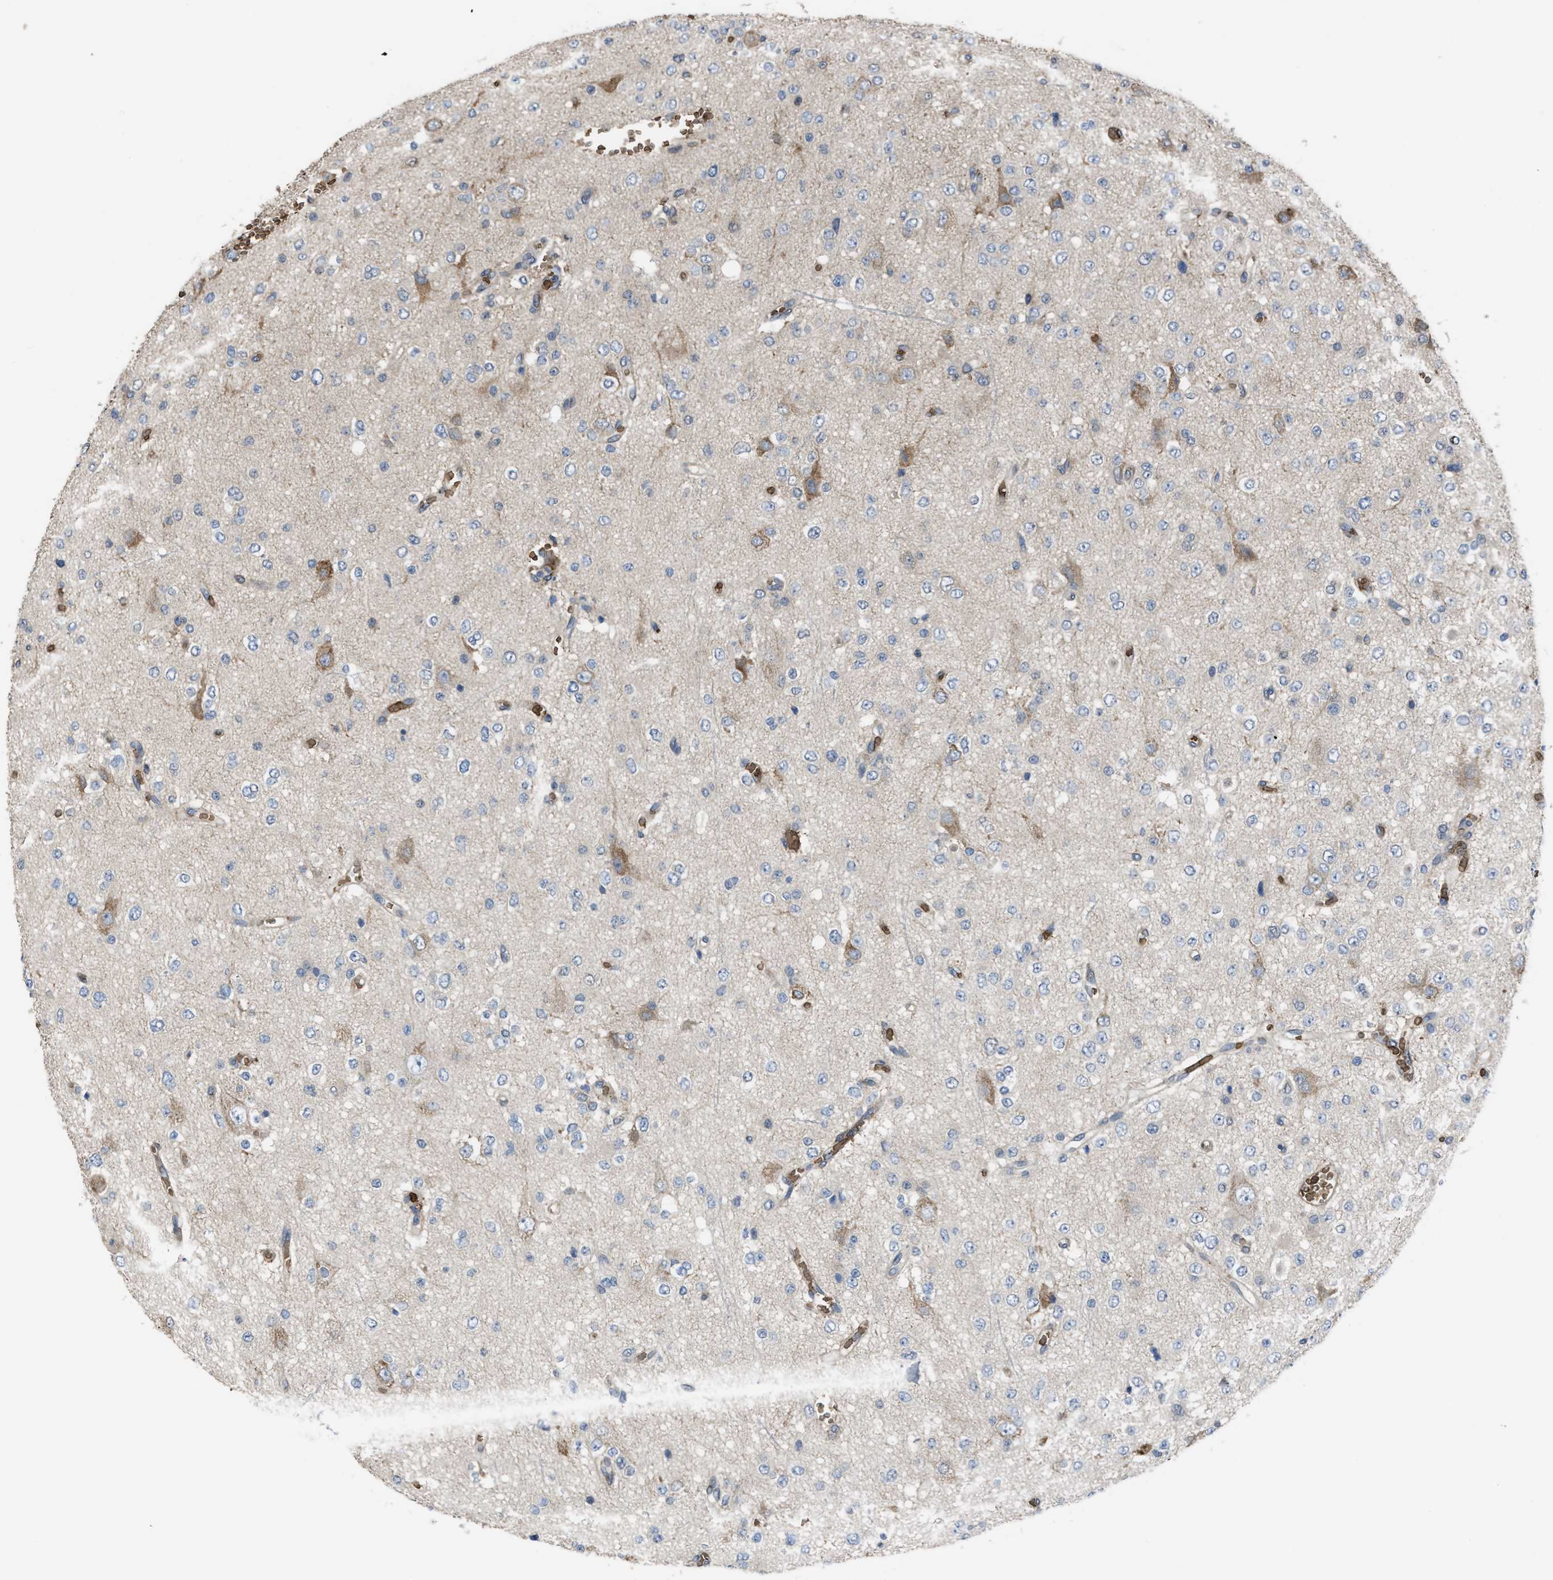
{"staining": {"intensity": "negative", "quantity": "none", "location": "none"}, "tissue": "glioma", "cell_type": "Tumor cells", "image_type": "cancer", "snomed": [{"axis": "morphology", "description": "Glioma, malignant, Low grade"}, {"axis": "topography", "description": "Brain"}], "caption": "Immunohistochemistry (IHC) image of human malignant glioma (low-grade) stained for a protein (brown), which exhibits no expression in tumor cells.", "gene": "SELENOM", "patient": {"sex": "male", "age": 38}}